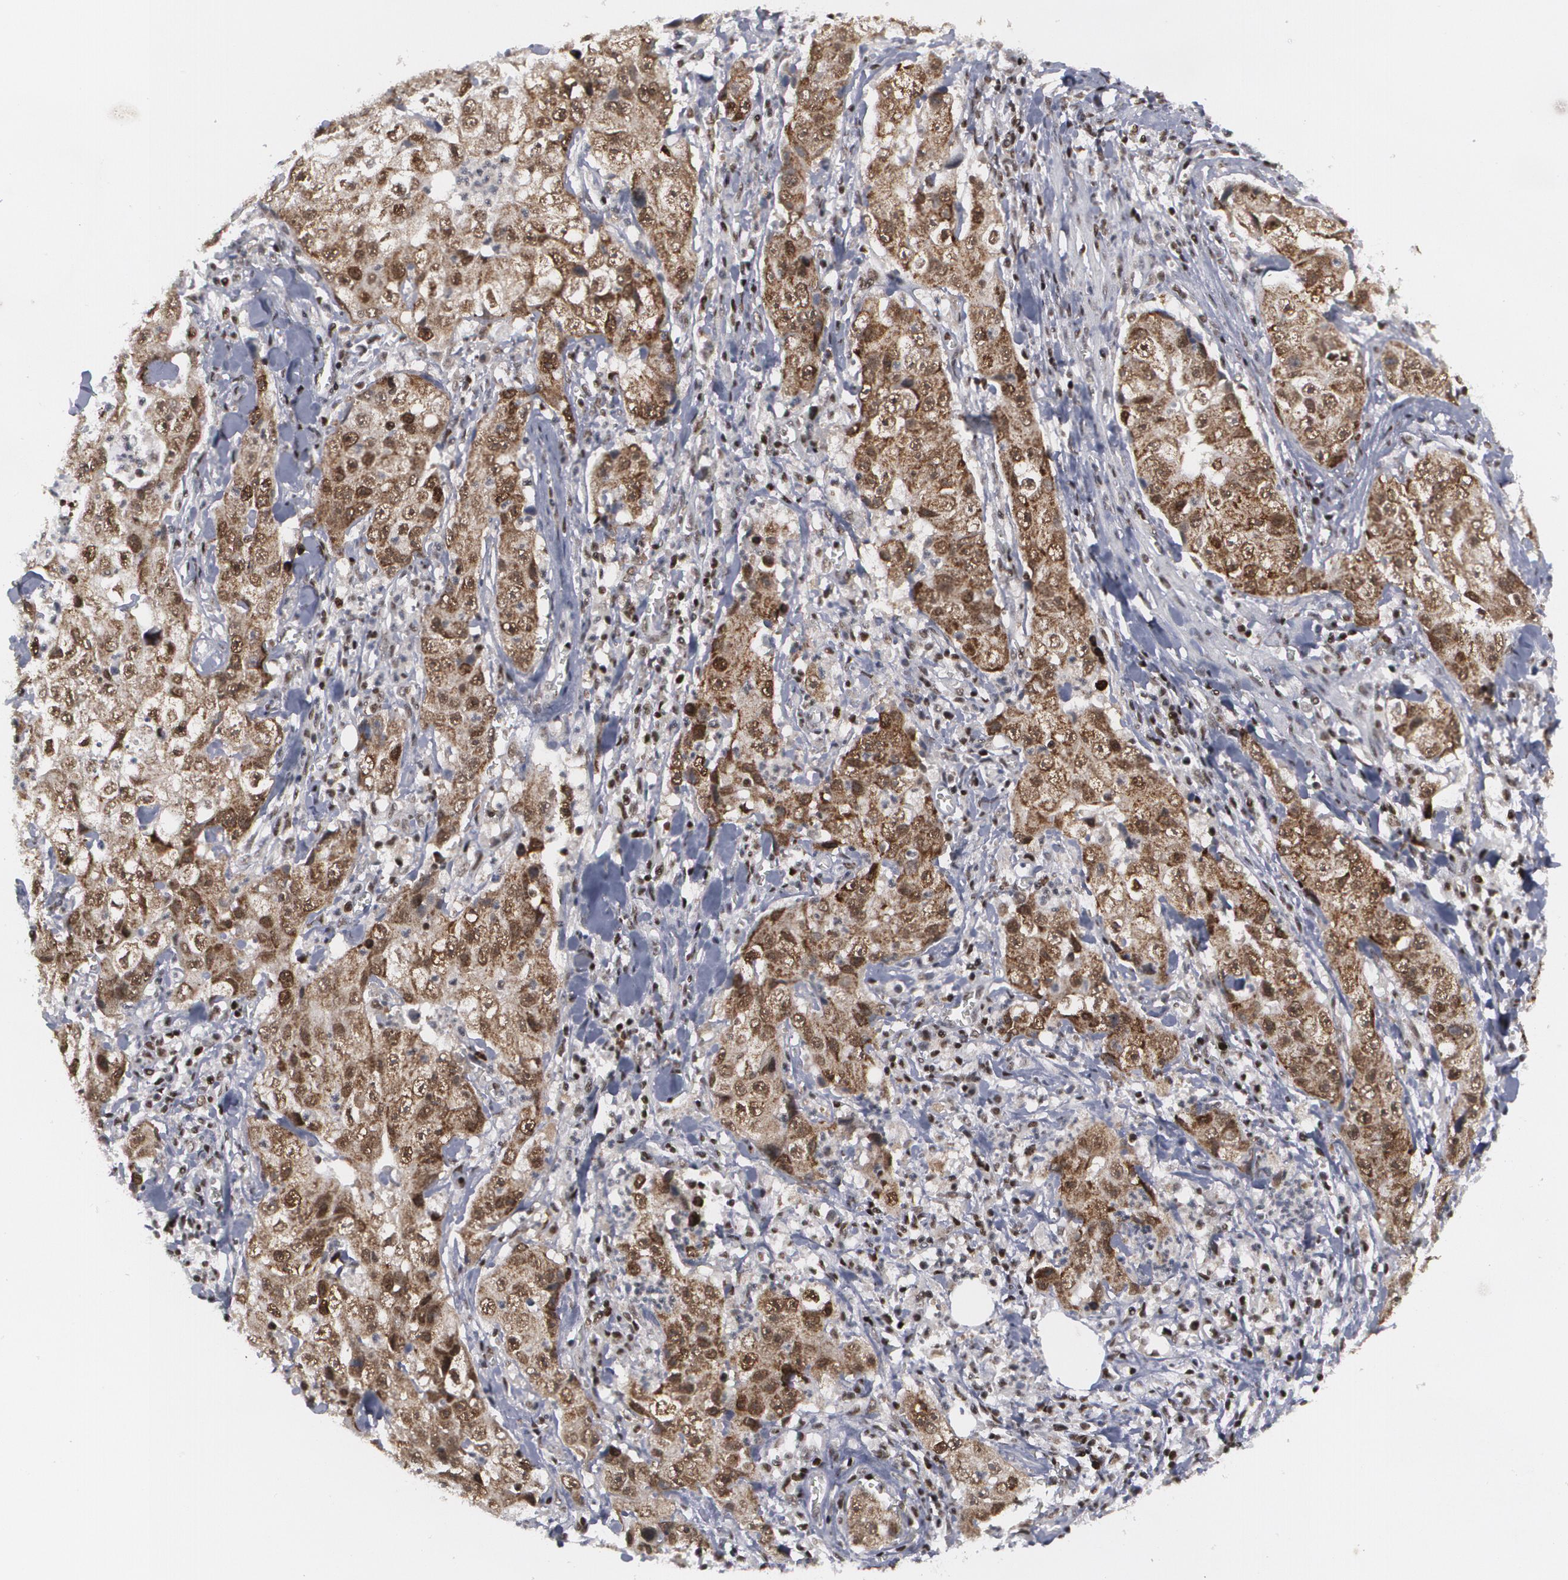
{"staining": {"intensity": "strong", "quantity": ">75%", "location": "cytoplasmic/membranous,nuclear"}, "tissue": "lung cancer", "cell_type": "Tumor cells", "image_type": "cancer", "snomed": [{"axis": "morphology", "description": "Squamous cell carcinoma, NOS"}, {"axis": "topography", "description": "Lung"}], "caption": "DAB immunohistochemical staining of human lung squamous cell carcinoma reveals strong cytoplasmic/membranous and nuclear protein positivity in about >75% of tumor cells.", "gene": "MCL1", "patient": {"sex": "male", "age": 64}}